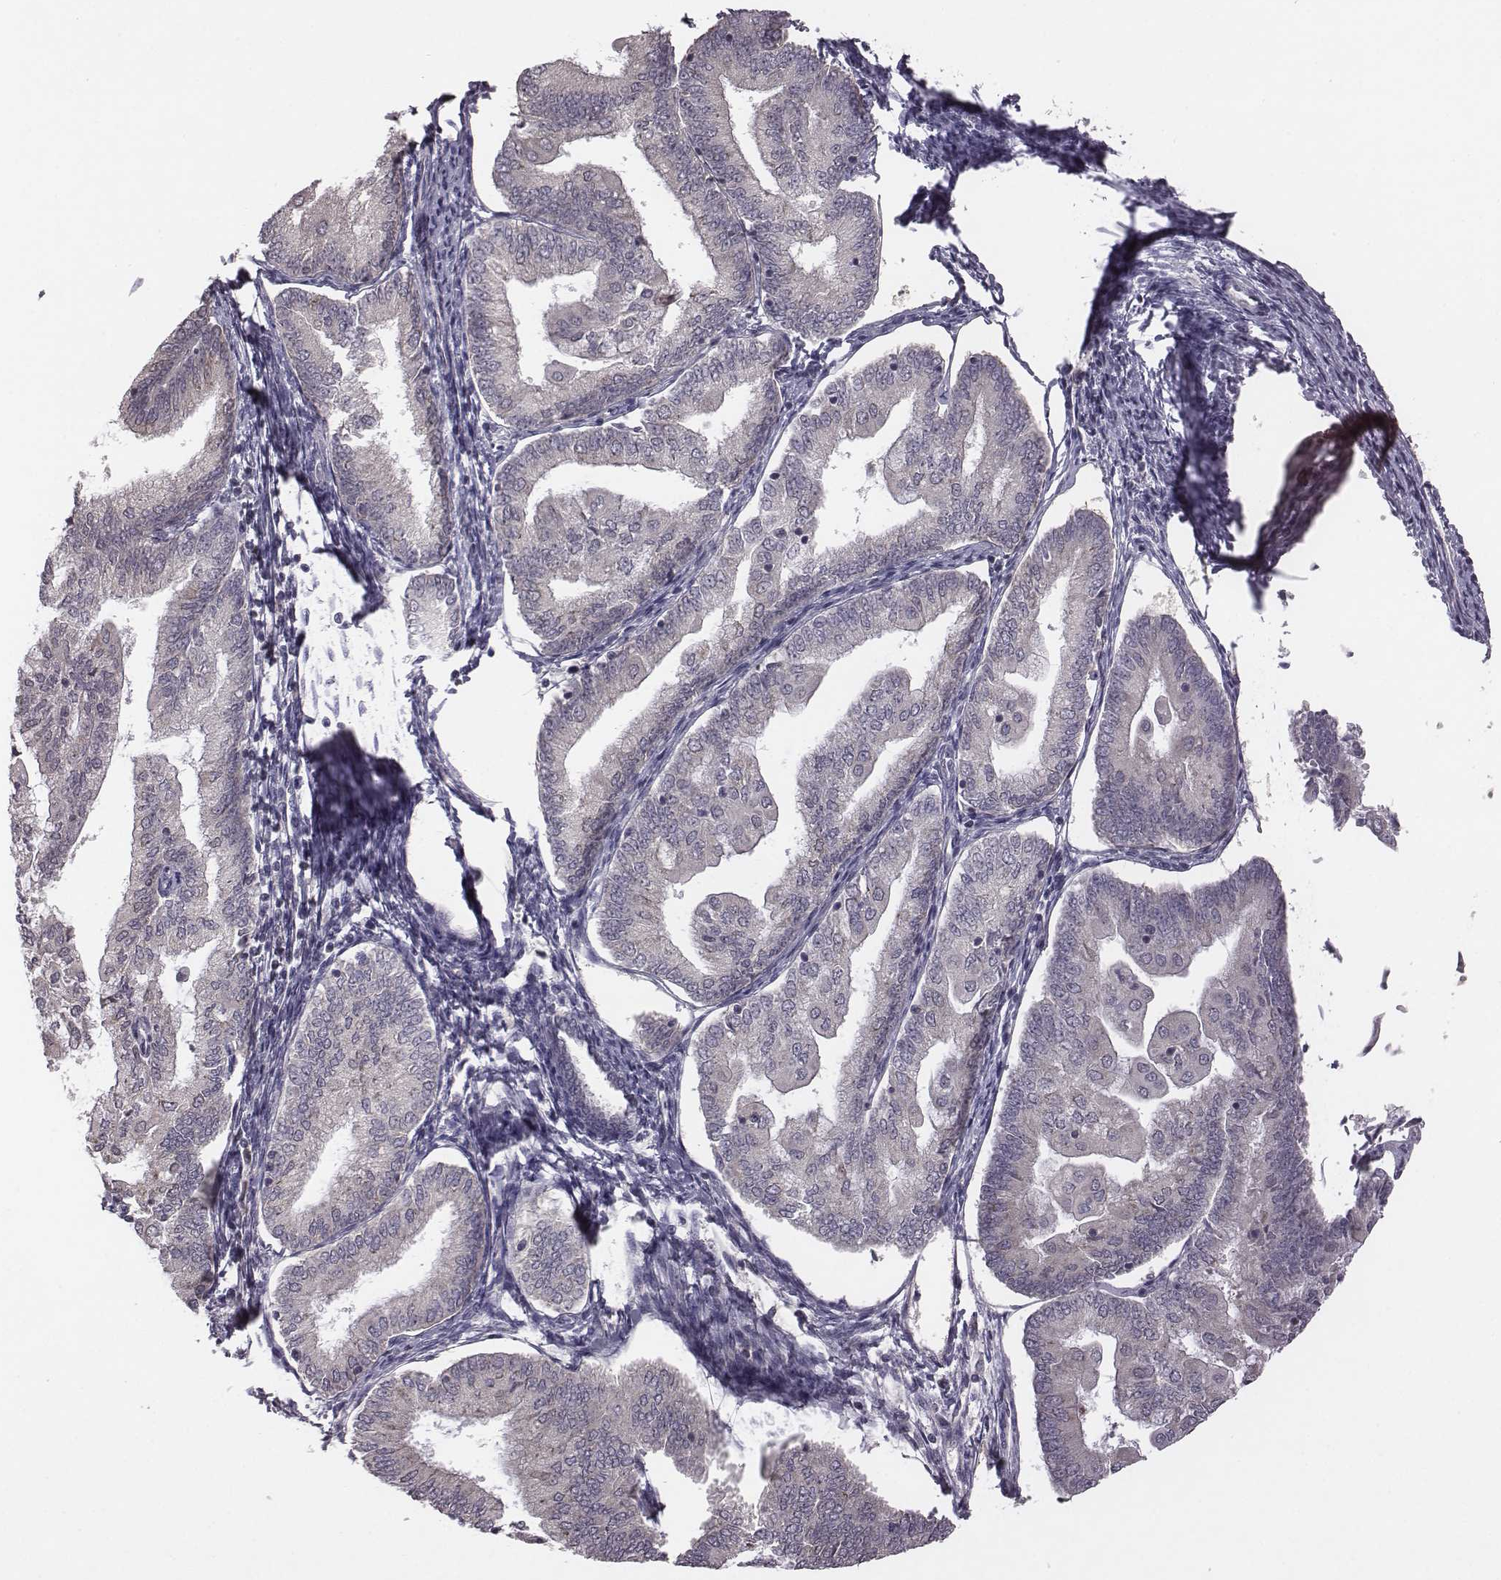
{"staining": {"intensity": "negative", "quantity": "none", "location": "none"}, "tissue": "endometrial cancer", "cell_type": "Tumor cells", "image_type": "cancer", "snomed": [{"axis": "morphology", "description": "Adenocarcinoma, NOS"}, {"axis": "topography", "description": "Endometrium"}], "caption": "Adenocarcinoma (endometrial) was stained to show a protein in brown. There is no significant staining in tumor cells.", "gene": "BICDL1", "patient": {"sex": "female", "age": 55}}